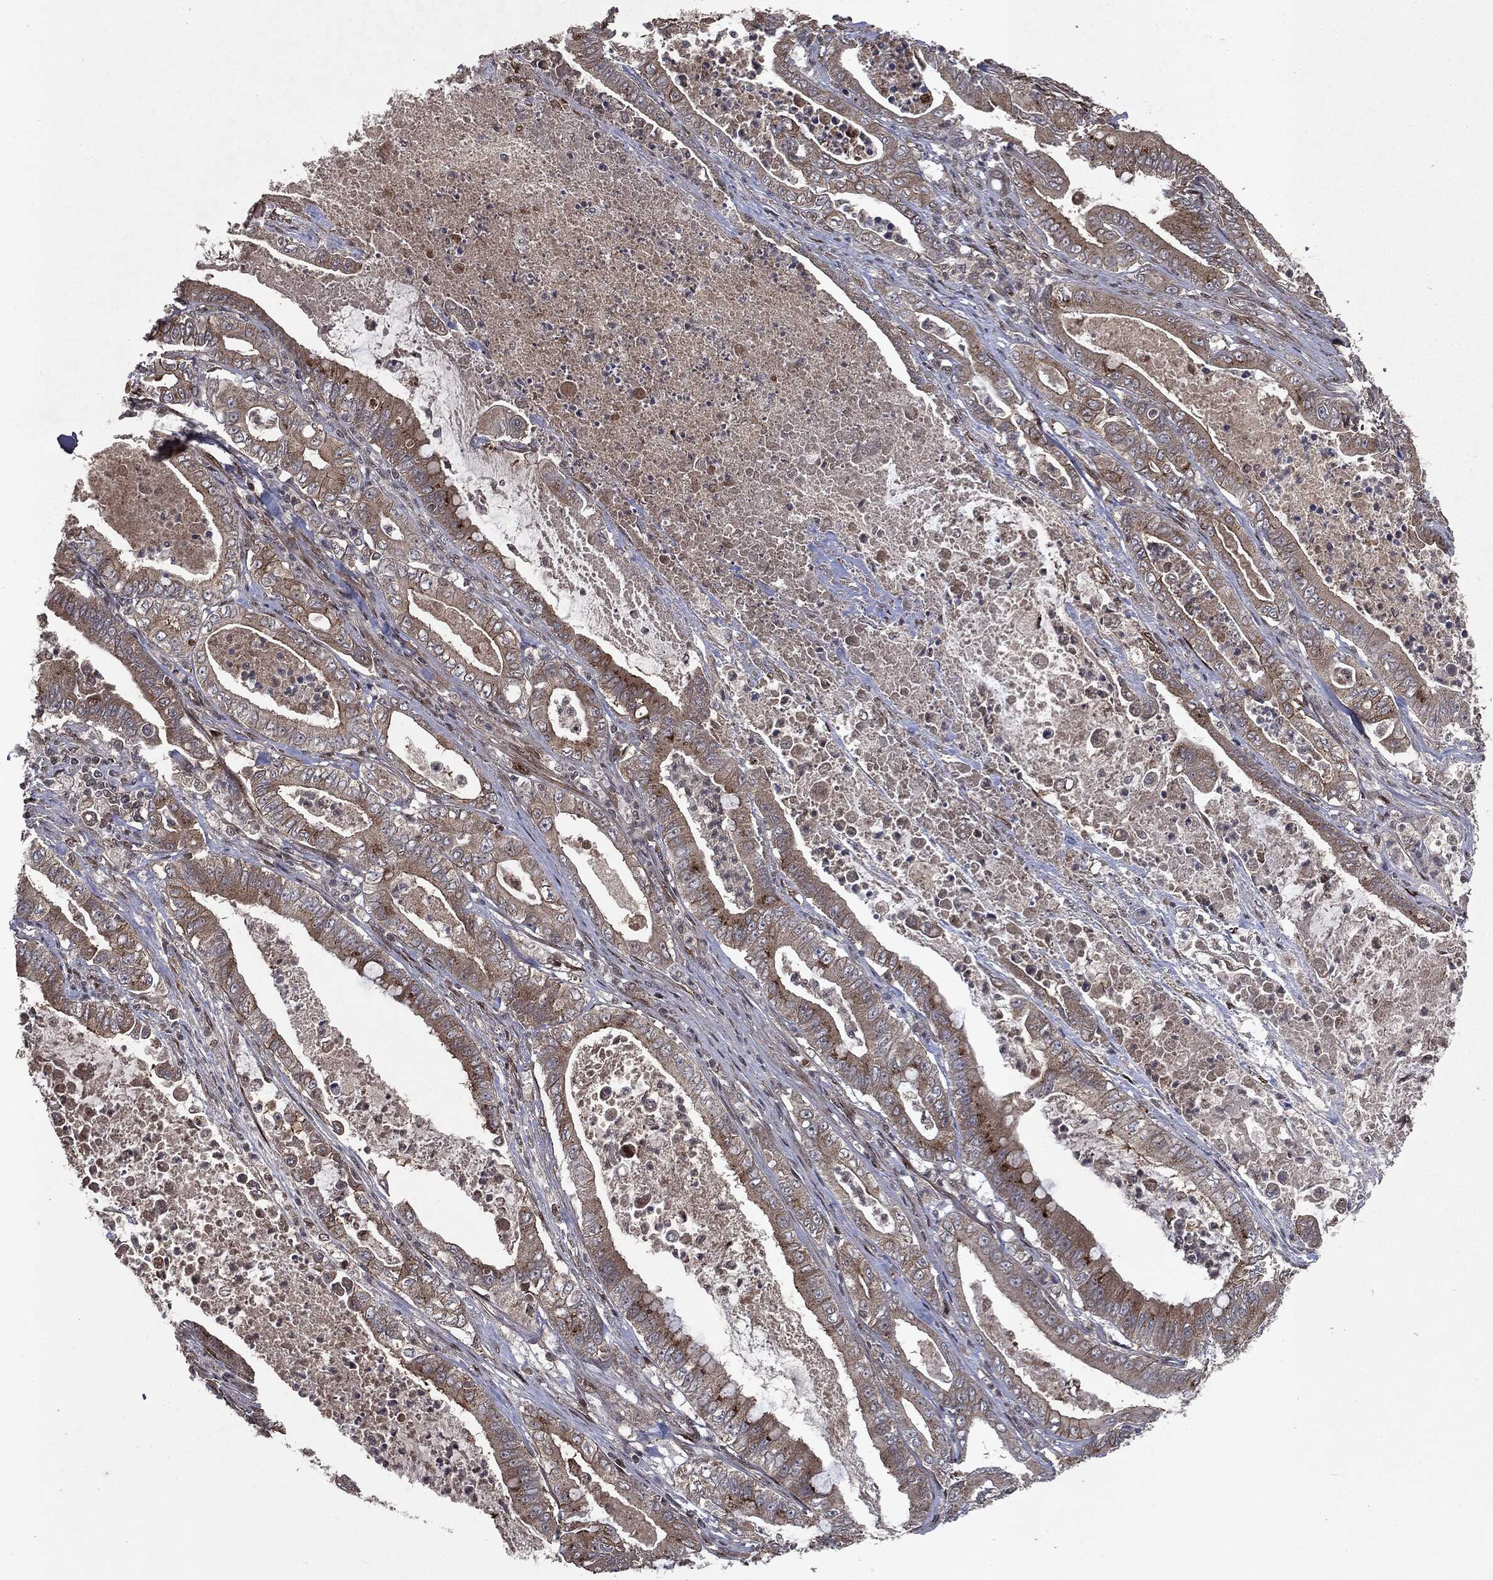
{"staining": {"intensity": "strong", "quantity": "25%-75%", "location": "cytoplasmic/membranous"}, "tissue": "pancreatic cancer", "cell_type": "Tumor cells", "image_type": "cancer", "snomed": [{"axis": "morphology", "description": "Adenocarcinoma, NOS"}, {"axis": "topography", "description": "Pancreas"}], "caption": "This is a histology image of immunohistochemistry (IHC) staining of adenocarcinoma (pancreatic), which shows strong expression in the cytoplasmic/membranous of tumor cells.", "gene": "PLPPR2", "patient": {"sex": "male", "age": 71}}